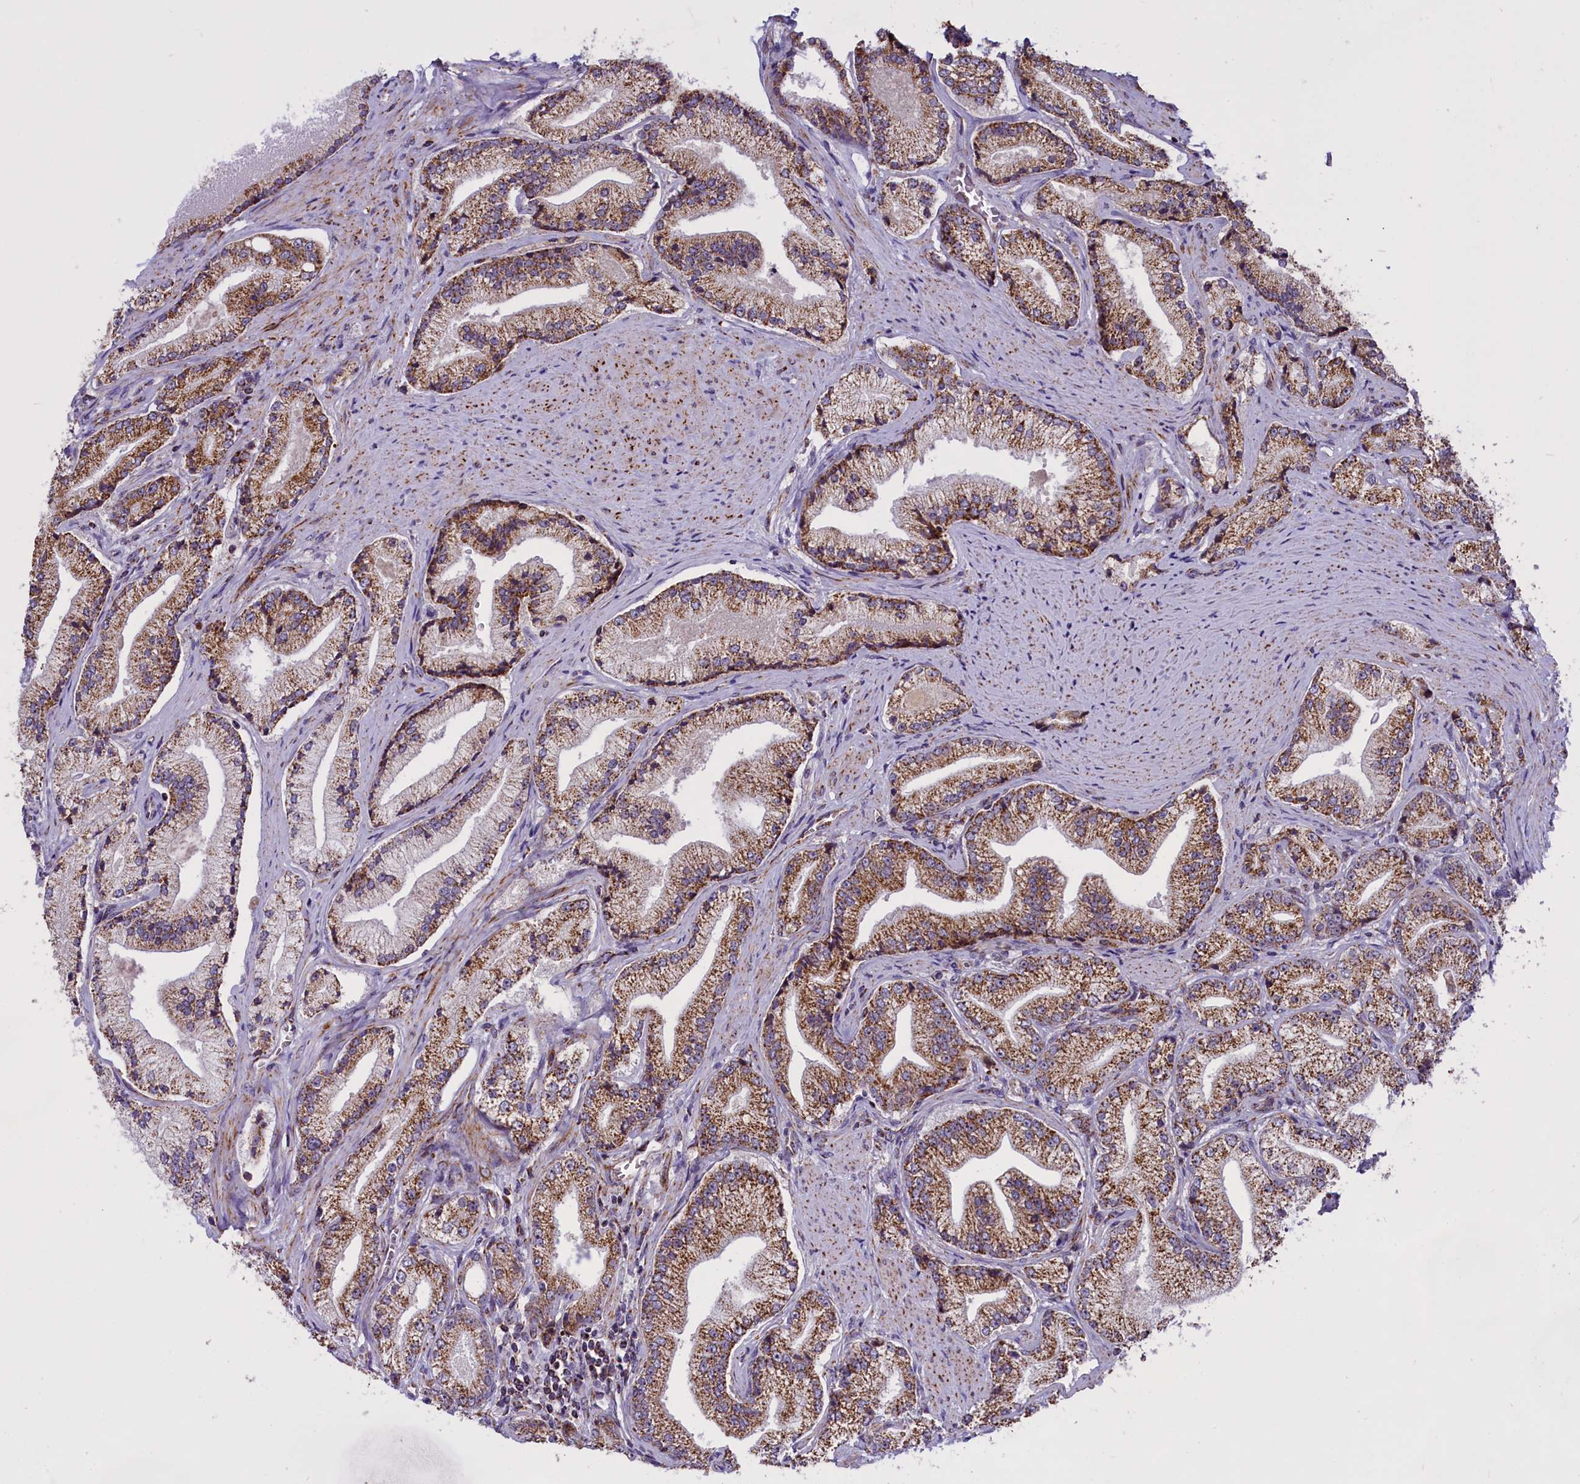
{"staining": {"intensity": "moderate", "quantity": ">75%", "location": "cytoplasmic/membranous"}, "tissue": "prostate cancer", "cell_type": "Tumor cells", "image_type": "cancer", "snomed": [{"axis": "morphology", "description": "Adenocarcinoma, High grade"}, {"axis": "topography", "description": "Prostate"}], "caption": "Brown immunohistochemical staining in prostate cancer shows moderate cytoplasmic/membranous expression in approximately >75% of tumor cells.", "gene": "NDUFS5", "patient": {"sex": "male", "age": 67}}